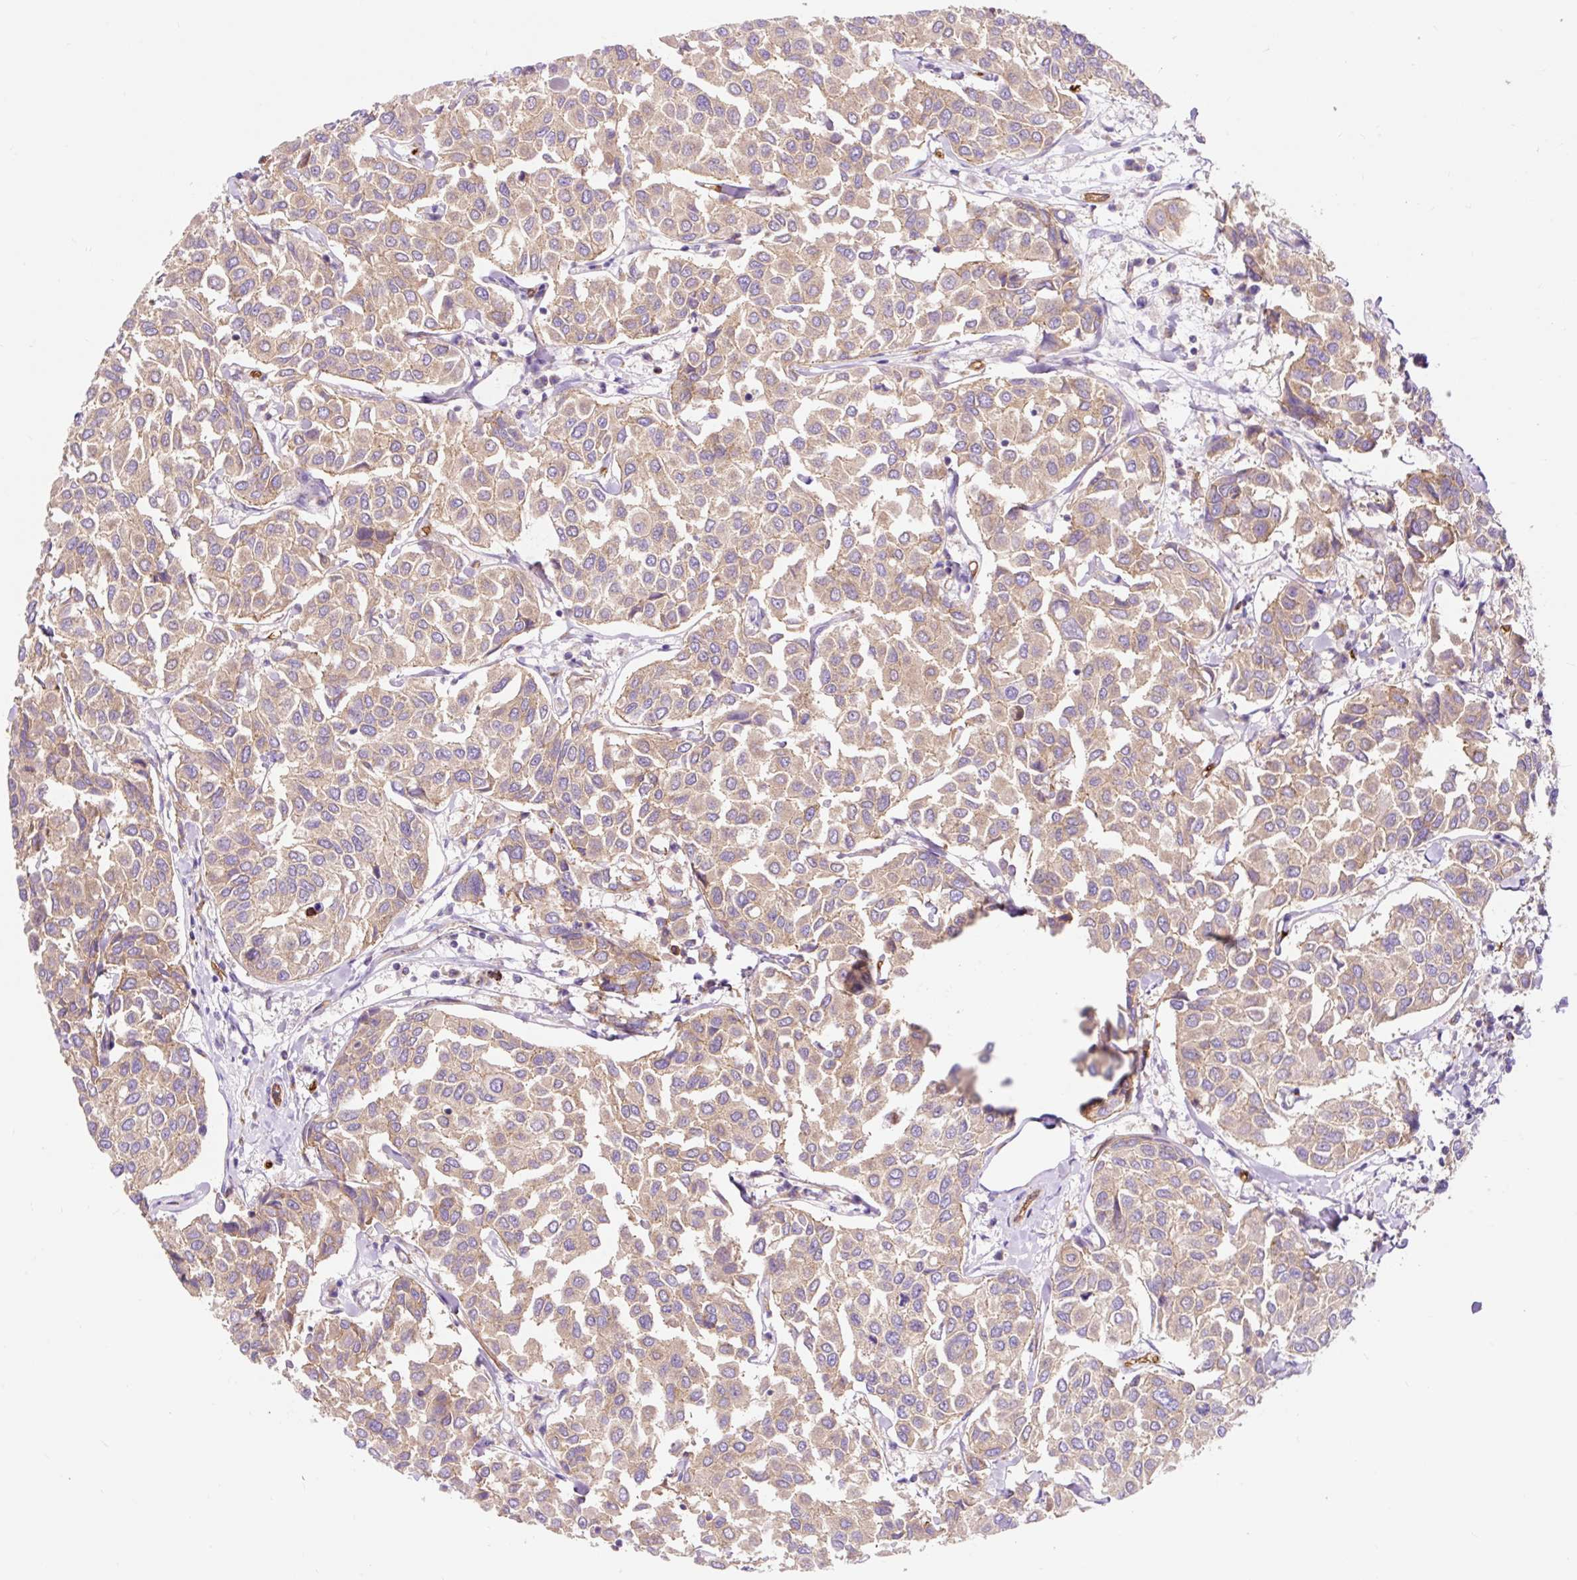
{"staining": {"intensity": "moderate", "quantity": ">75%", "location": "cytoplasmic/membranous"}, "tissue": "breast cancer", "cell_type": "Tumor cells", "image_type": "cancer", "snomed": [{"axis": "morphology", "description": "Duct carcinoma"}, {"axis": "topography", "description": "Breast"}], "caption": "Breast invasive ductal carcinoma was stained to show a protein in brown. There is medium levels of moderate cytoplasmic/membranous positivity in about >75% of tumor cells.", "gene": "HIP1R", "patient": {"sex": "female", "age": 55}}